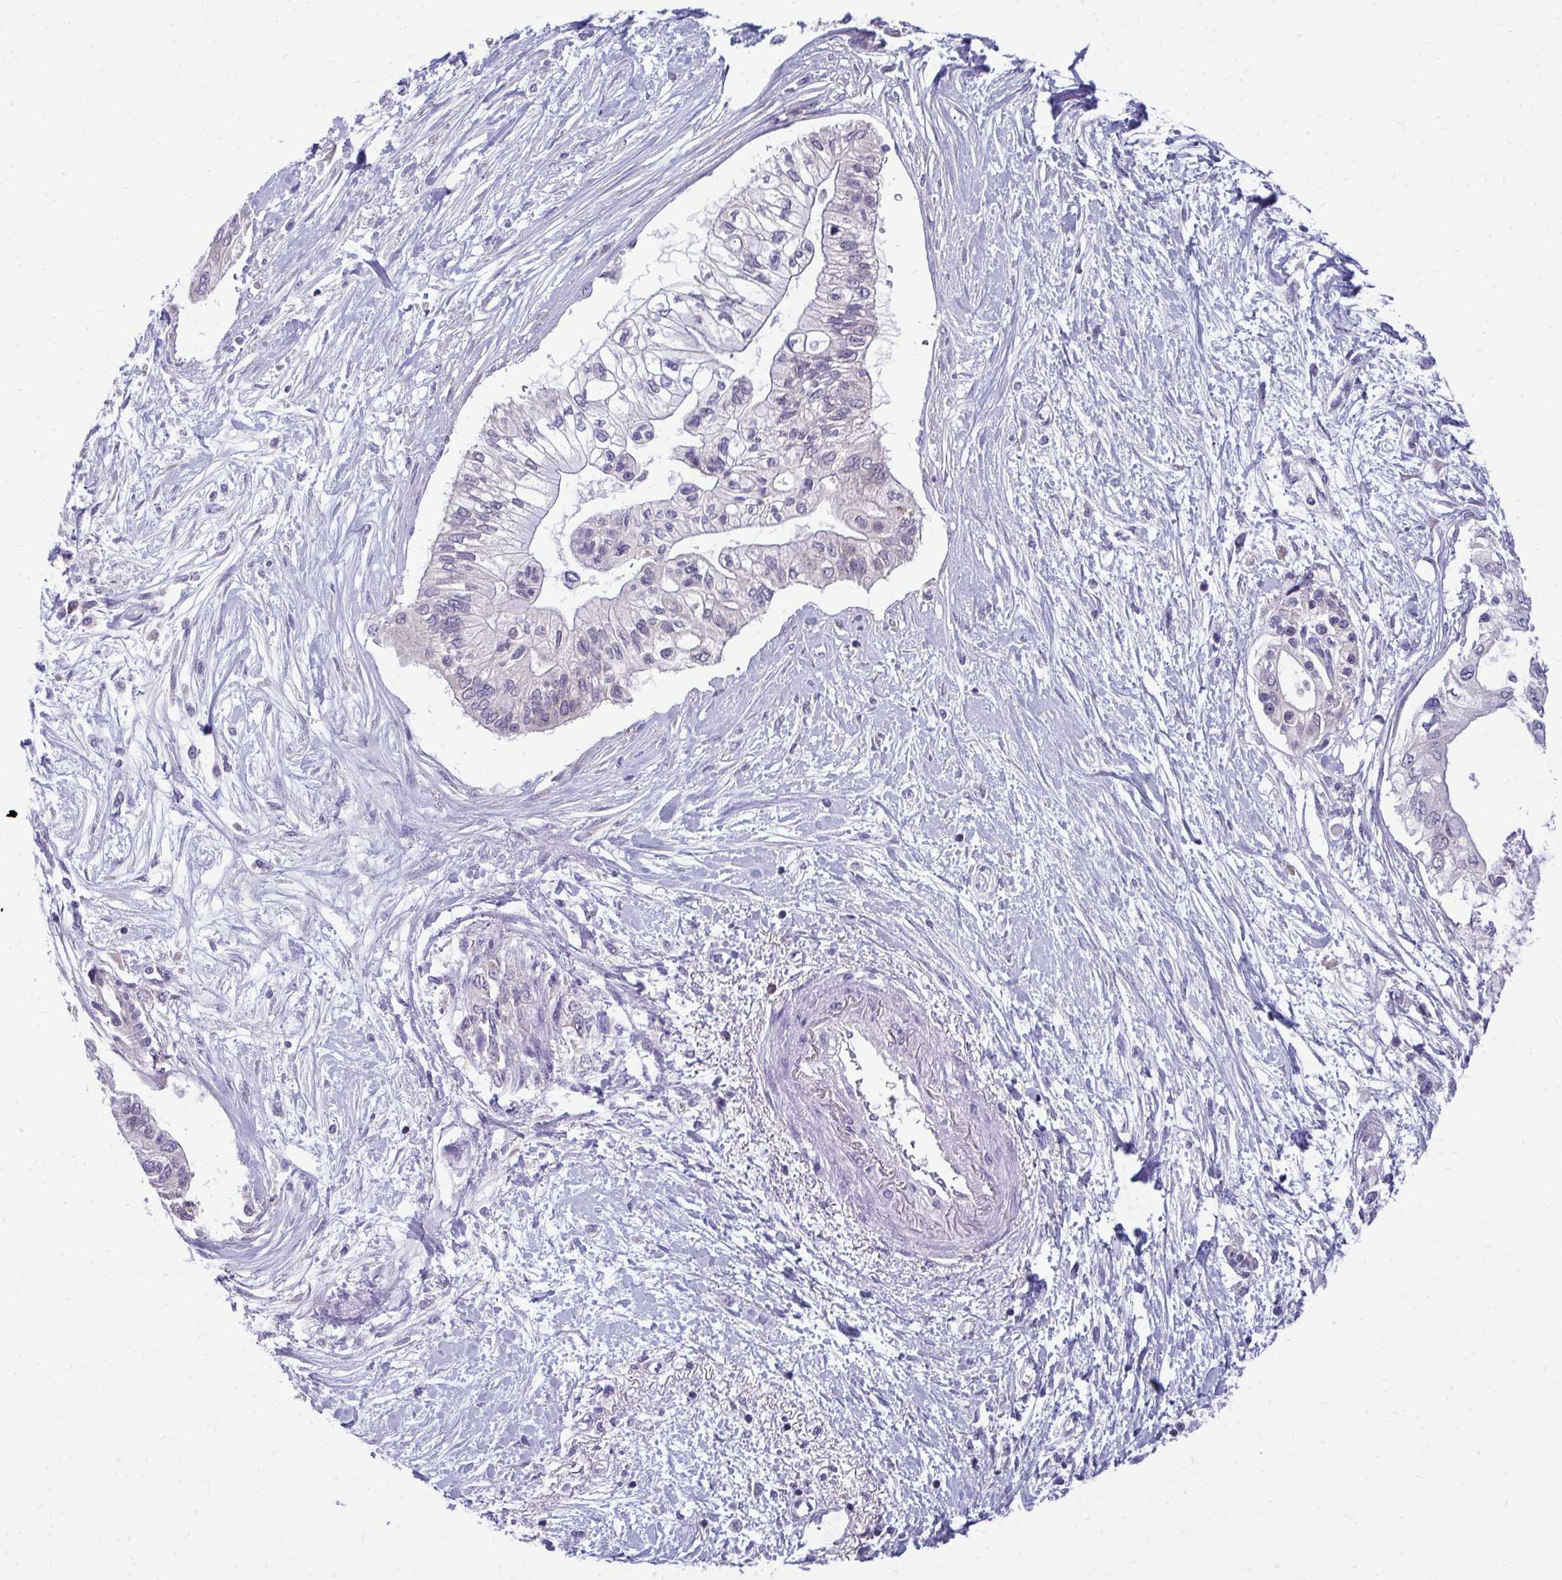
{"staining": {"intensity": "negative", "quantity": "none", "location": "none"}, "tissue": "pancreatic cancer", "cell_type": "Tumor cells", "image_type": "cancer", "snomed": [{"axis": "morphology", "description": "Adenocarcinoma, NOS"}, {"axis": "topography", "description": "Pancreas"}], "caption": "The immunohistochemistry micrograph has no significant staining in tumor cells of pancreatic adenocarcinoma tissue.", "gene": "RPLP2", "patient": {"sex": "female", "age": 77}}